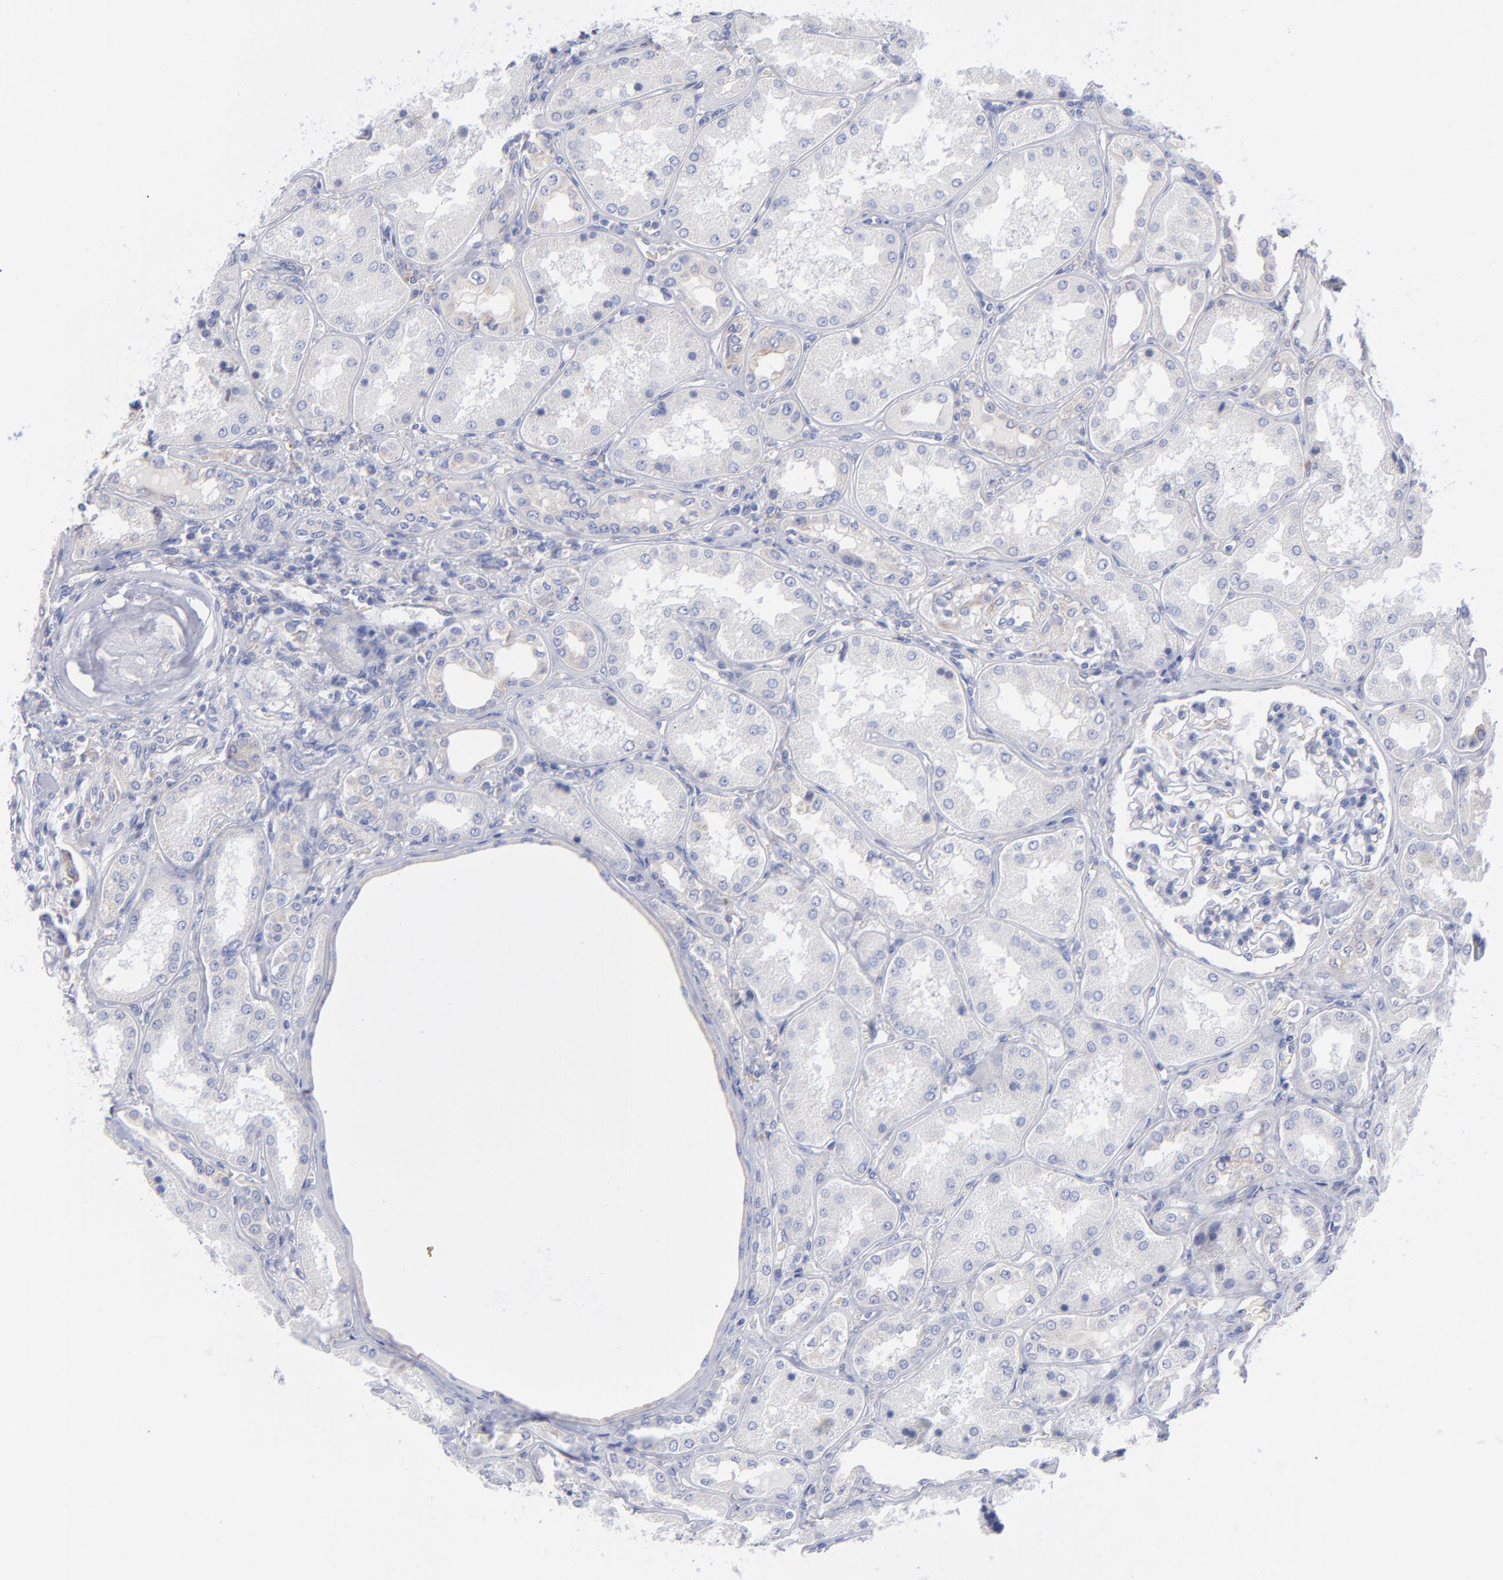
{"staining": {"intensity": "weak", "quantity": "<25%", "location": "cytoplasmic/membranous"}, "tissue": "kidney", "cell_type": "Cells in glomeruli", "image_type": "normal", "snomed": [{"axis": "morphology", "description": "Normal tissue, NOS"}, {"axis": "topography", "description": "Kidney"}], "caption": "Cells in glomeruli show no significant staining in normal kidney.", "gene": "EIF2AK2", "patient": {"sex": "female", "age": 56}}